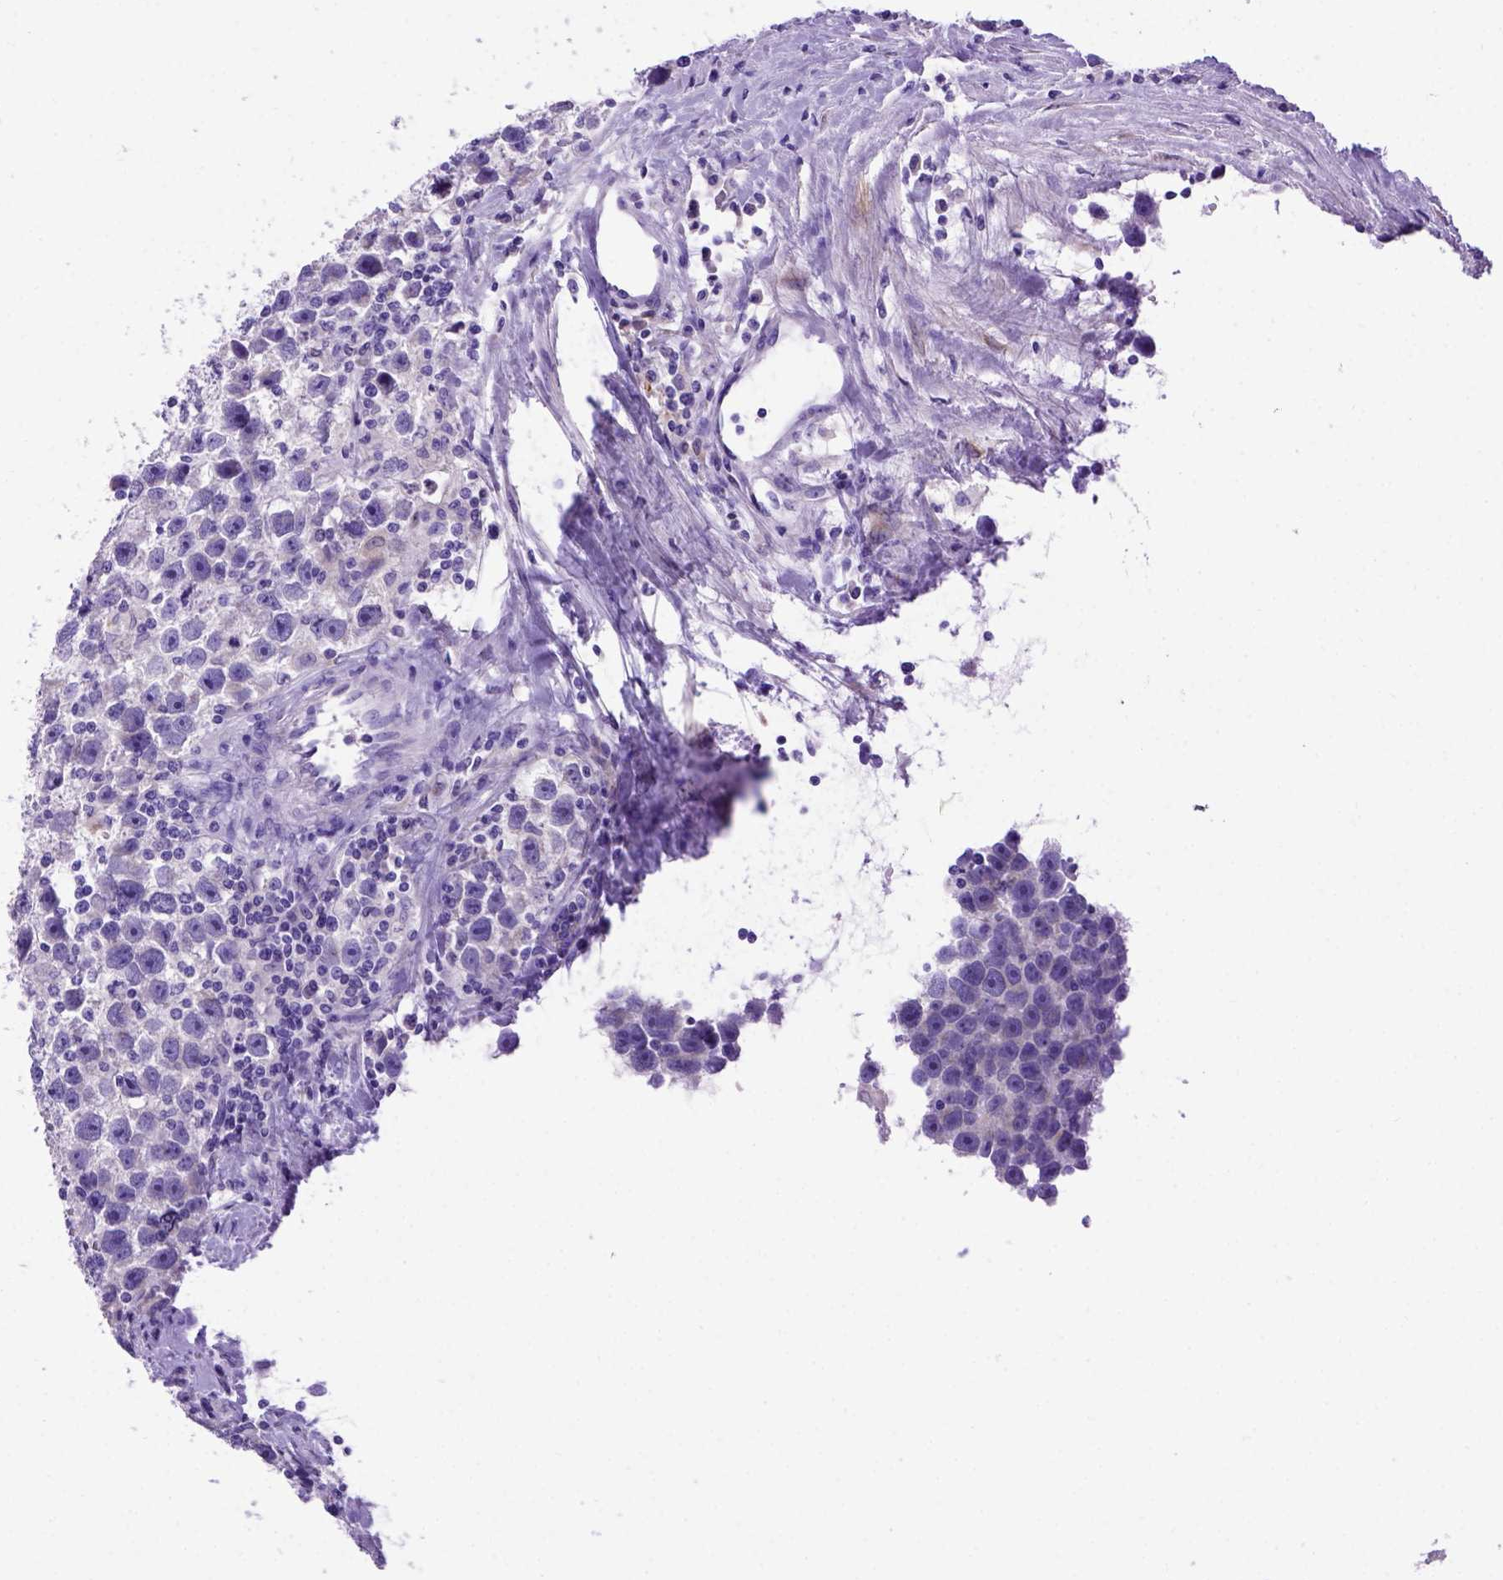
{"staining": {"intensity": "negative", "quantity": "none", "location": "none"}, "tissue": "testis cancer", "cell_type": "Tumor cells", "image_type": "cancer", "snomed": [{"axis": "morphology", "description": "Seminoma, NOS"}, {"axis": "topography", "description": "Testis"}], "caption": "An image of human seminoma (testis) is negative for staining in tumor cells.", "gene": "PTGES", "patient": {"sex": "male", "age": 43}}